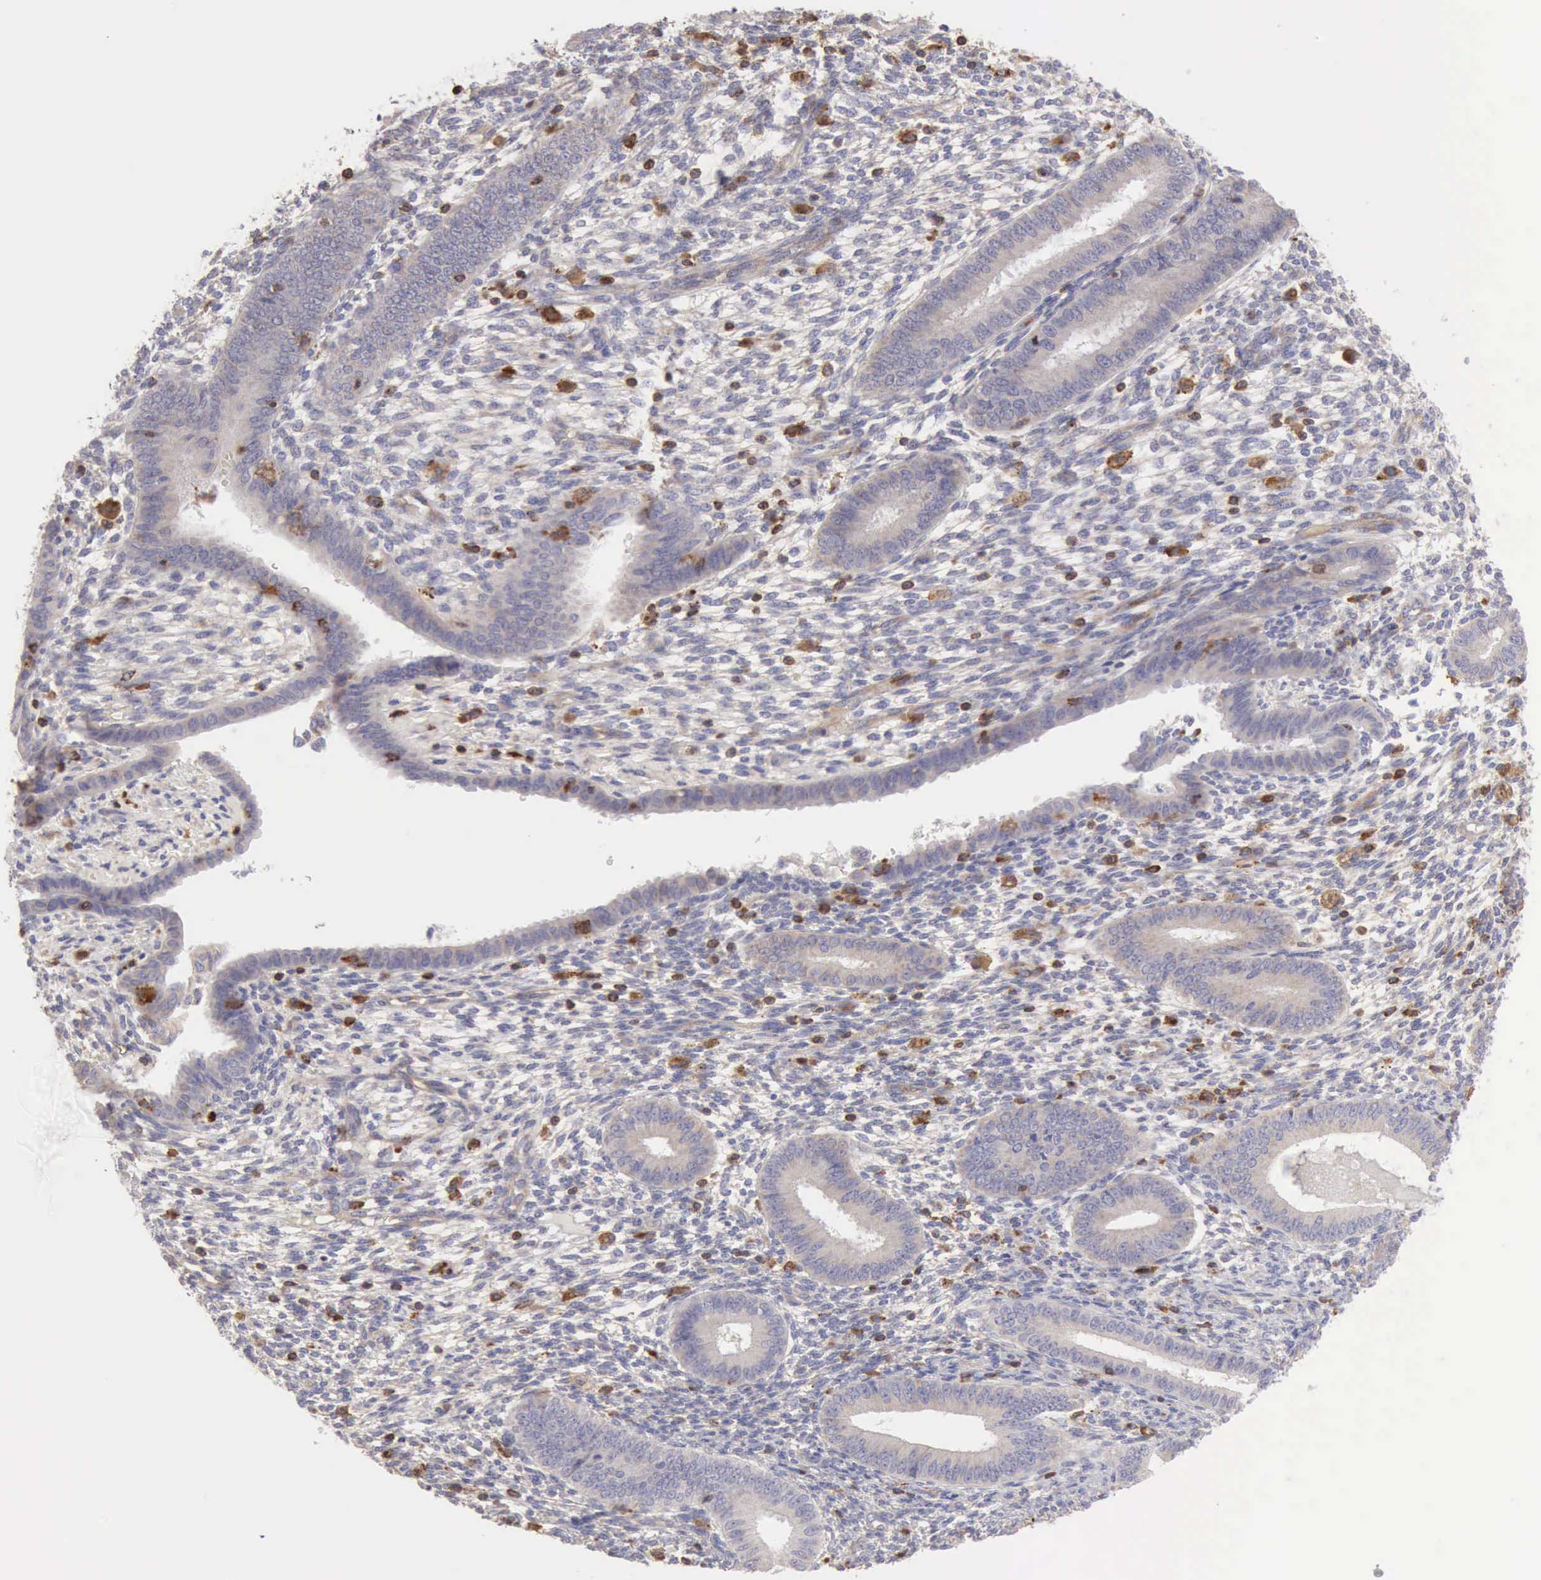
{"staining": {"intensity": "weak", "quantity": "<25%", "location": "cytoplasmic/membranous"}, "tissue": "endometrium", "cell_type": "Cells in endometrial stroma", "image_type": "normal", "snomed": [{"axis": "morphology", "description": "Normal tissue, NOS"}, {"axis": "topography", "description": "Endometrium"}], "caption": "The IHC image has no significant positivity in cells in endometrial stroma of endometrium.", "gene": "ARHGAP4", "patient": {"sex": "female", "age": 42}}